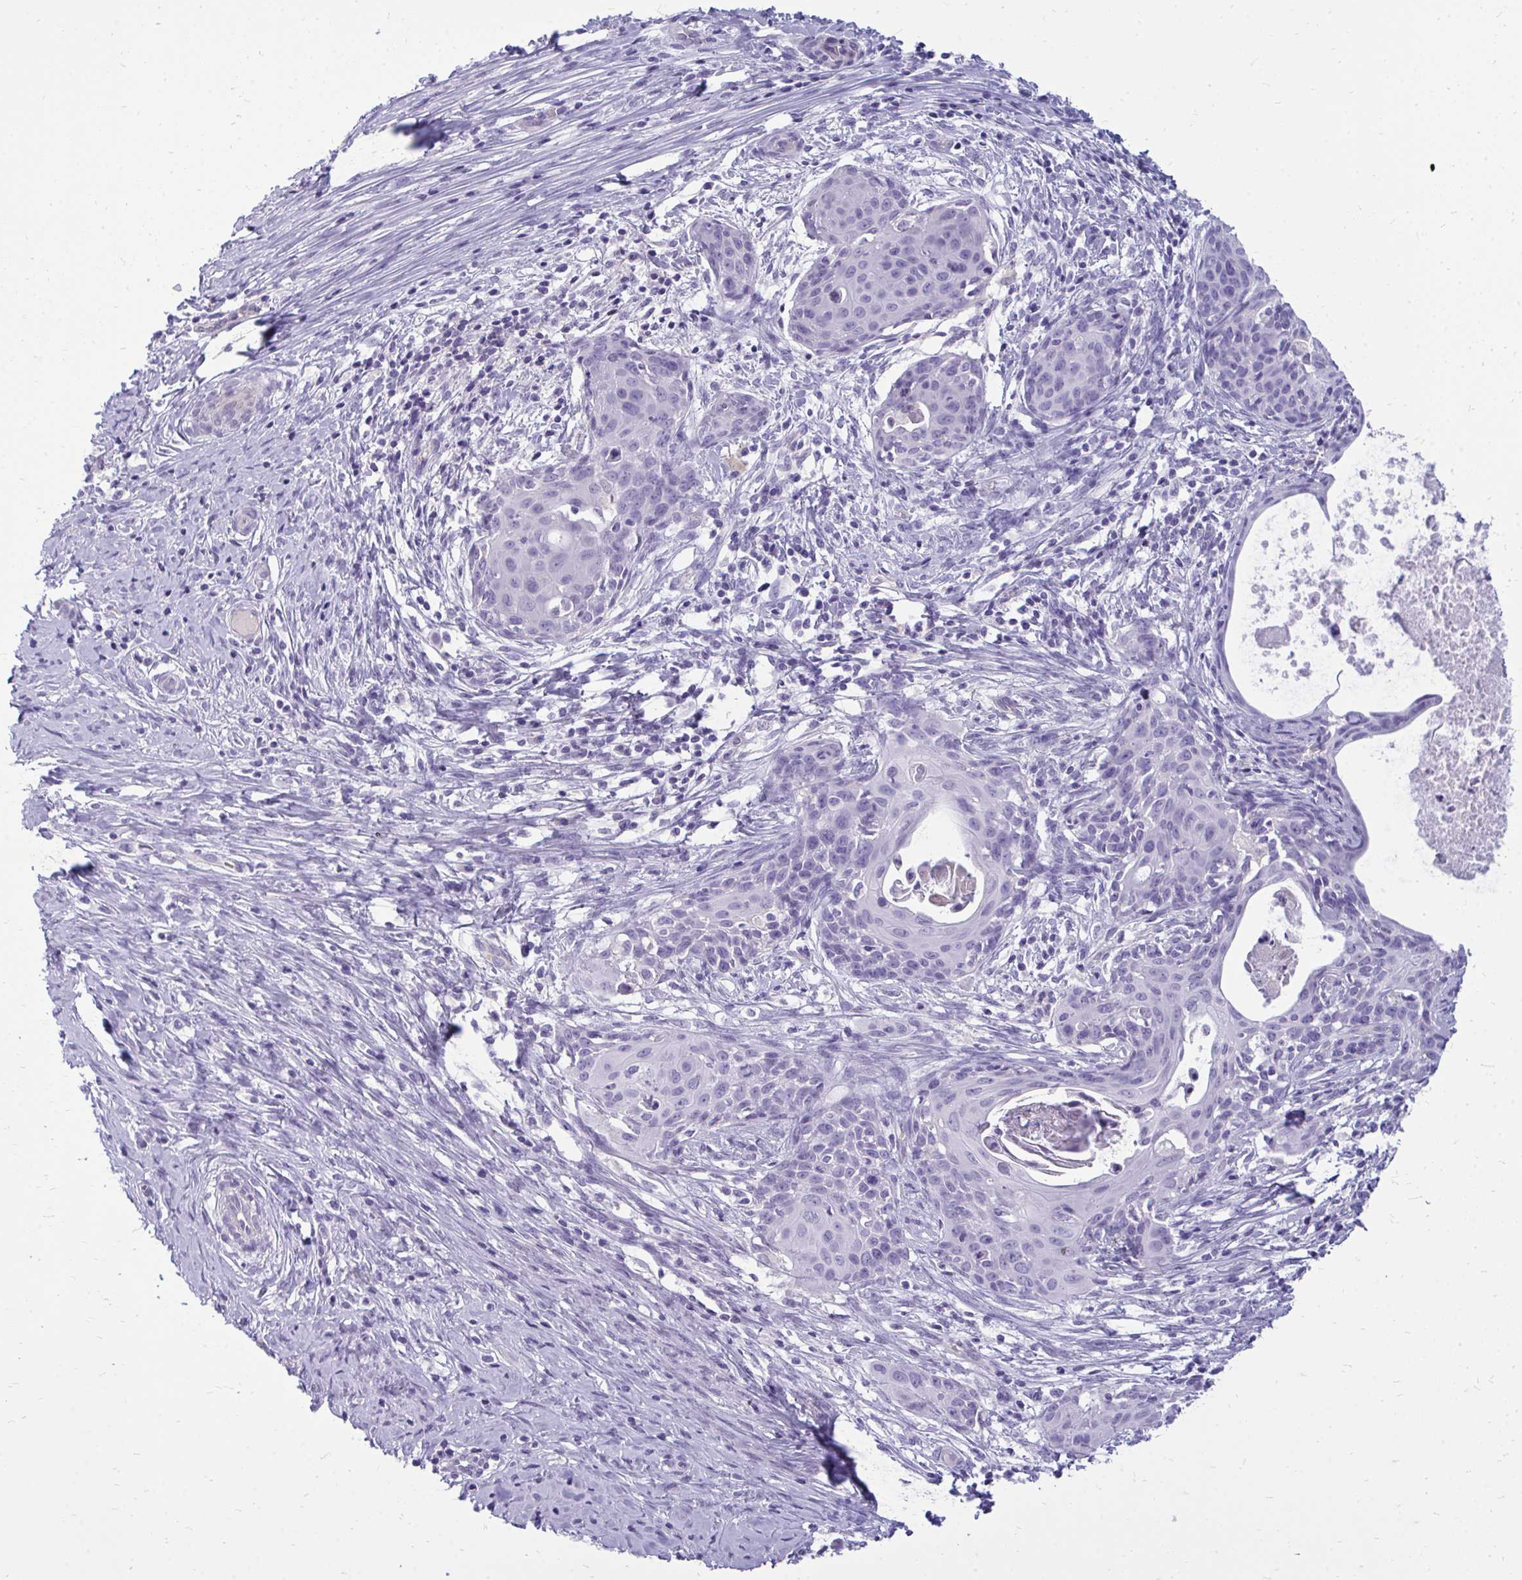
{"staining": {"intensity": "negative", "quantity": "none", "location": "none"}, "tissue": "cervical cancer", "cell_type": "Tumor cells", "image_type": "cancer", "snomed": [{"axis": "morphology", "description": "Squamous cell carcinoma, NOS"}, {"axis": "morphology", "description": "Adenocarcinoma, NOS"}, {"axis": "topography", "description": "Cervix"}], "caption": "Tumor cells are negative for protein expression in human cervical squamous cell carcinoma.", "gene": "FABP3", "patient": {"sex": "female", "age": 52}}